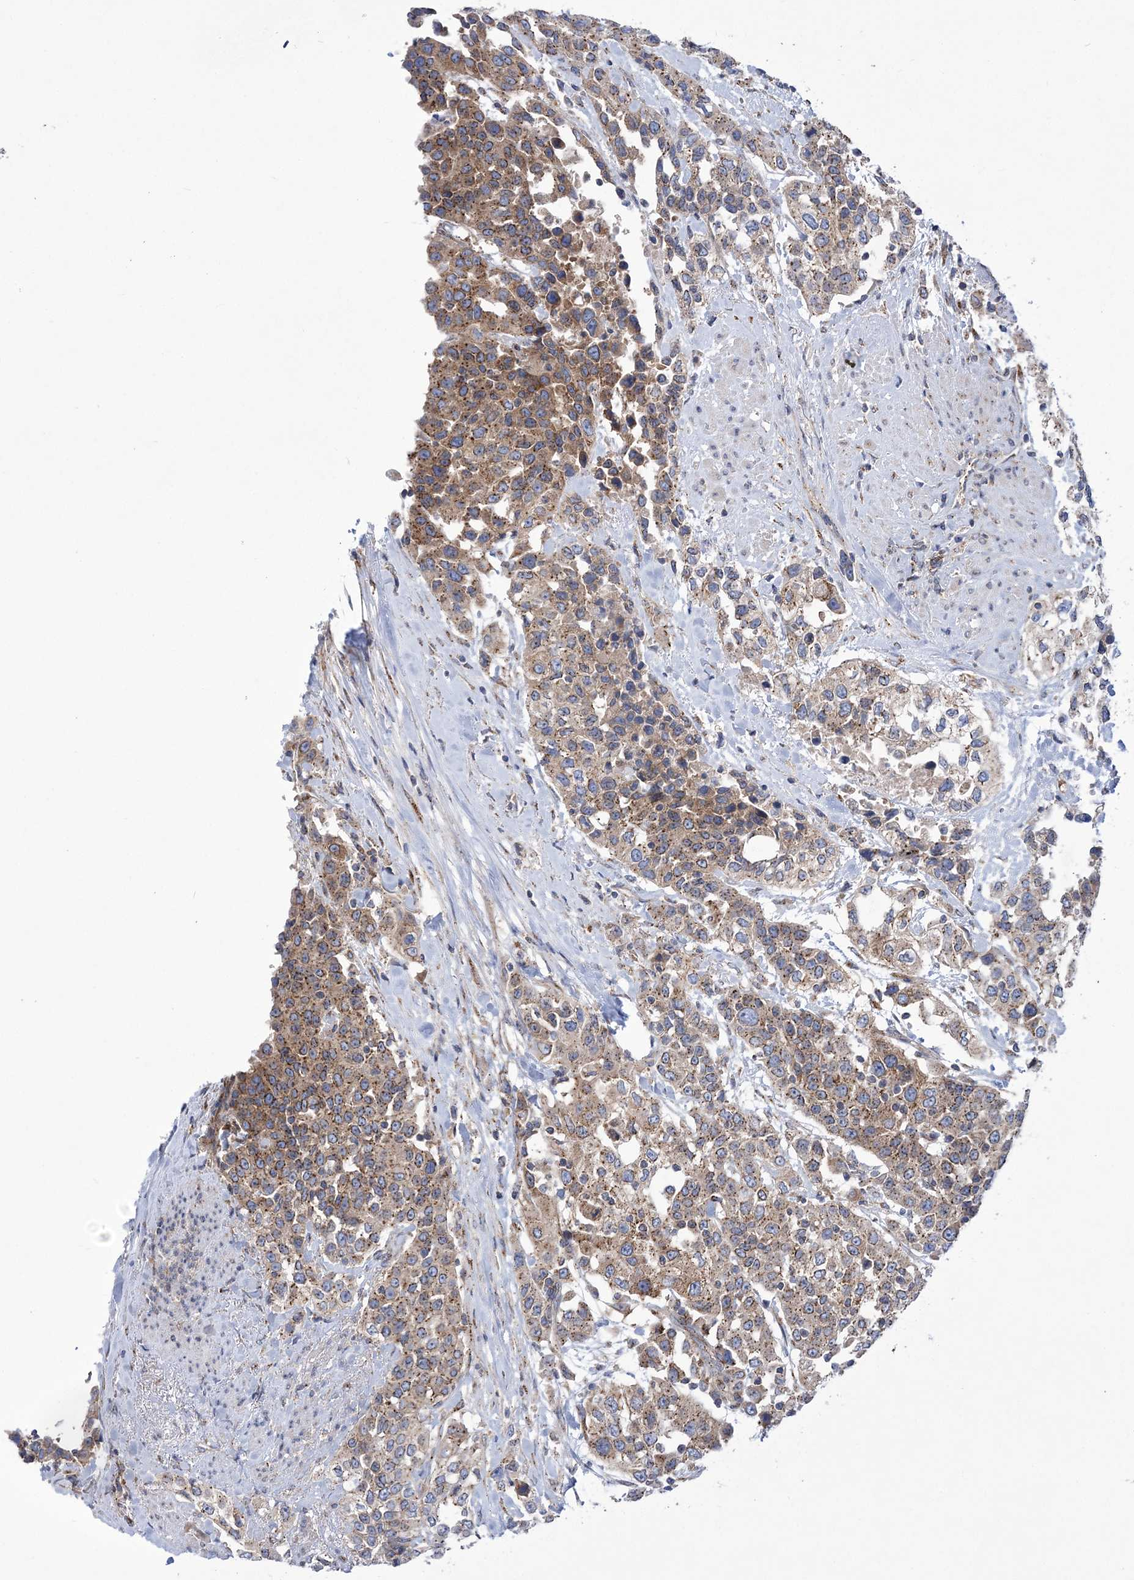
{"staining": {"intensity": "moderate", "quantity": ">75%", "location": "cytoplasmic/membranous"}, "tissue": "urothelial cancer", "cell_type": "Tumor cells", "image_type": "cancer", "snomed": [{"axis": "morphology", "description": "Urothelial carcinoma, High grade"}, {"axis": "topography", "description": "Urinary bladder"}], "caption": "Protein staining of urothelial cancer tissue reveals moderate cytoplasmic/membranous expression in about >75% of tumor cells.", "gene": "COPB2", "patient": {"sex": "female", "age": 80}}